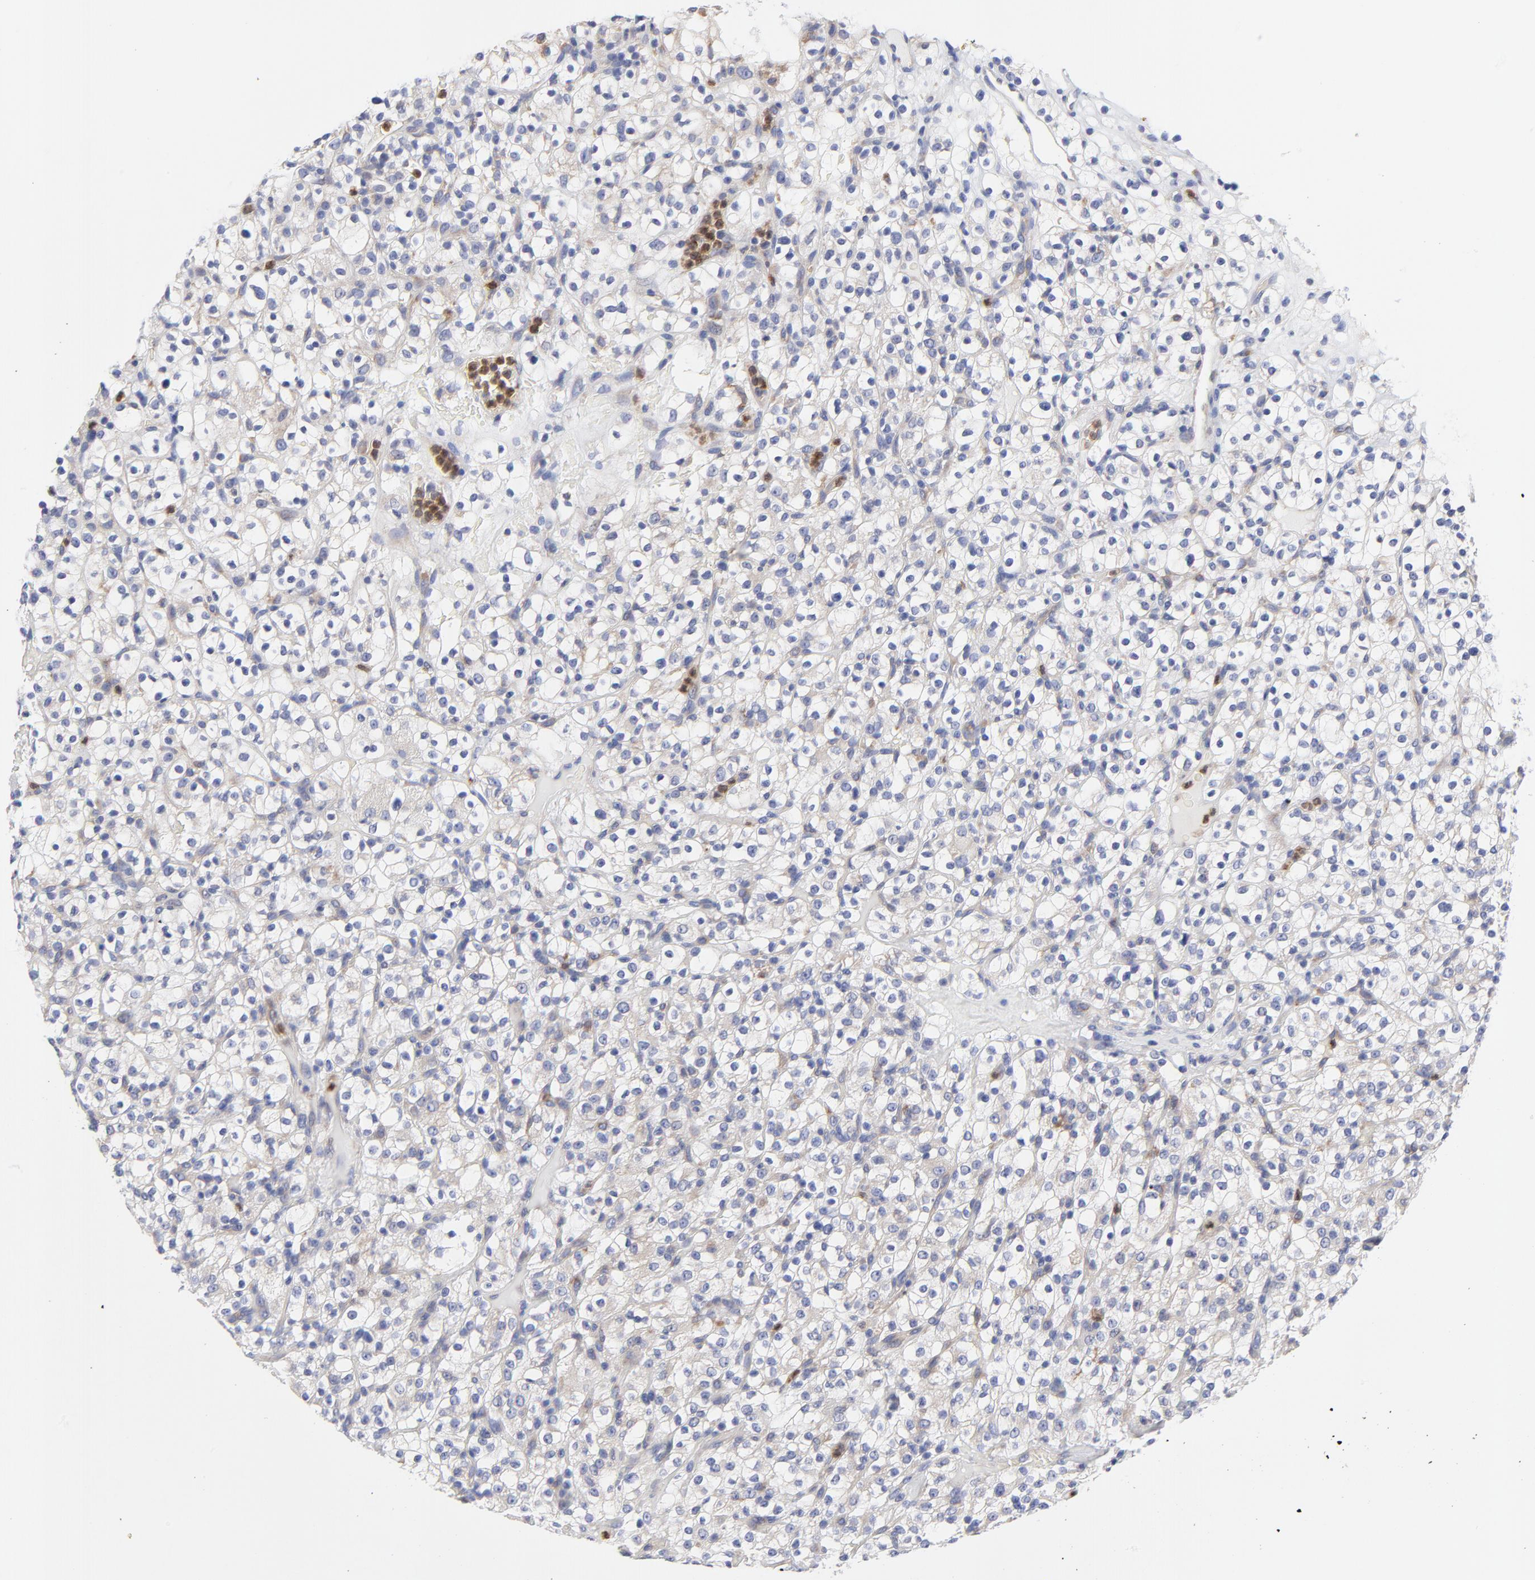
{"staining": {"intensity": "negative", "quantity": "none", "location": "none"}, "tissue": "renal cancer", "cell_type": "Tumor cells", "image_type": "cancer", "snomed": [{"axis": "morphology", "description": "Normal tissue, NOS"}, {"axis": "morphology", "description": "Adenocarcinoma, NOS"}, {"axis": "topography", "description": "Kidney"}], "caption": "This micrograph is of renal cancer stained with IHC to label a protein in brown with the nuclei are counter-stained blue. There is no positivity in tumor cells.", "gene": "MOSPD2", "patient": {"sex": "female", "age": 72}}